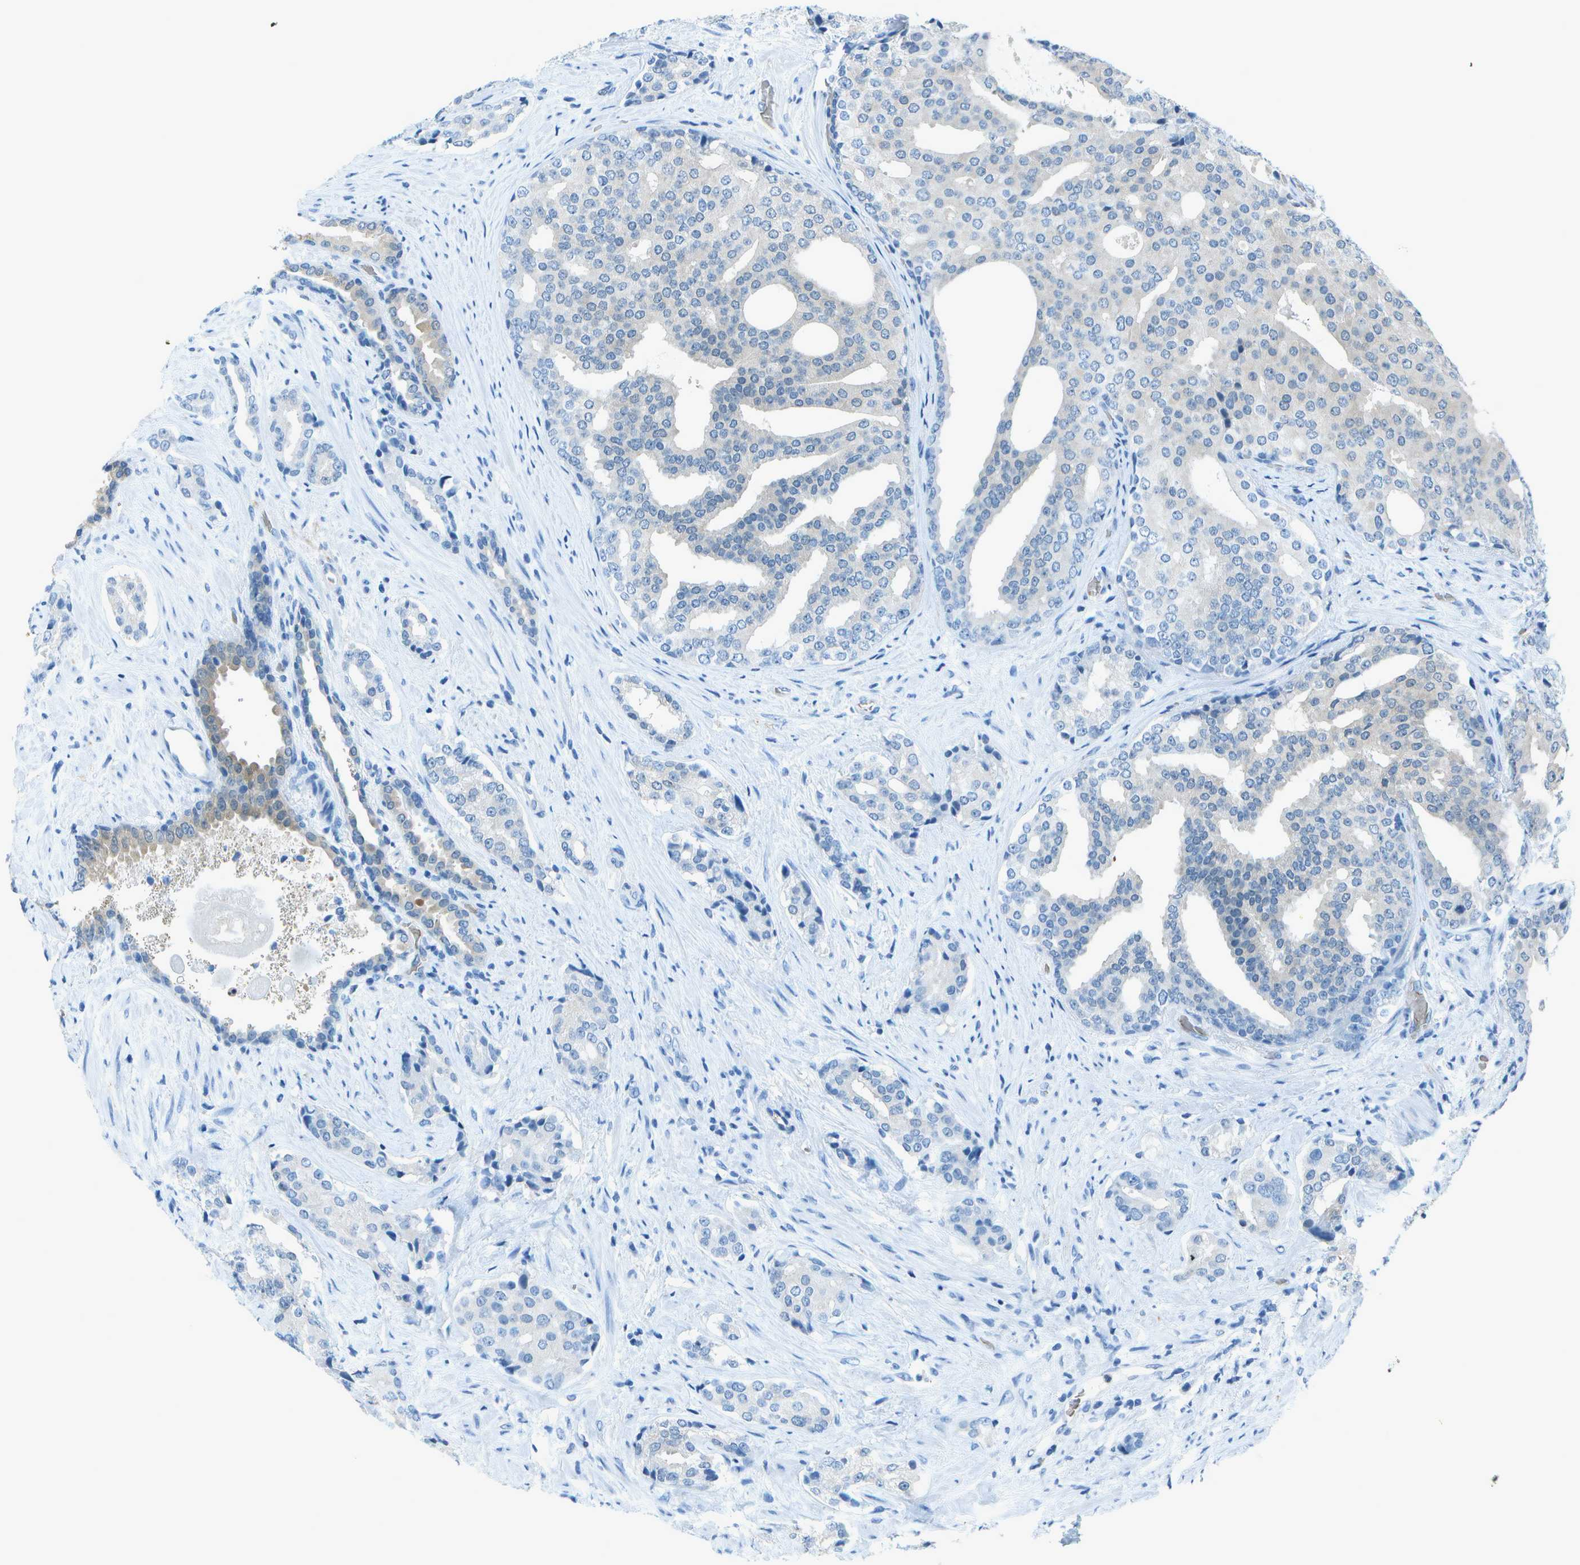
{"staining": {"intensity": "negative", "quantity": "none", "location": "none"}, "tissue": "prostate cancer", "cell_type": "Tumor cells", "image_type": "cancer", "snomed": [{"axis": "morphology", "description": "Adenocarcinoma, High grade"}, {"axis": "topography", "description": "Prostate"}], "caption": "High power microscopy micrograph of an immunohistochemistry image of prostate adenocarcinoma (high-grade), revealing no significant positivity in tumor cells.", "gene": "ASL", "patient": {"sex": "male", "age": 71}}